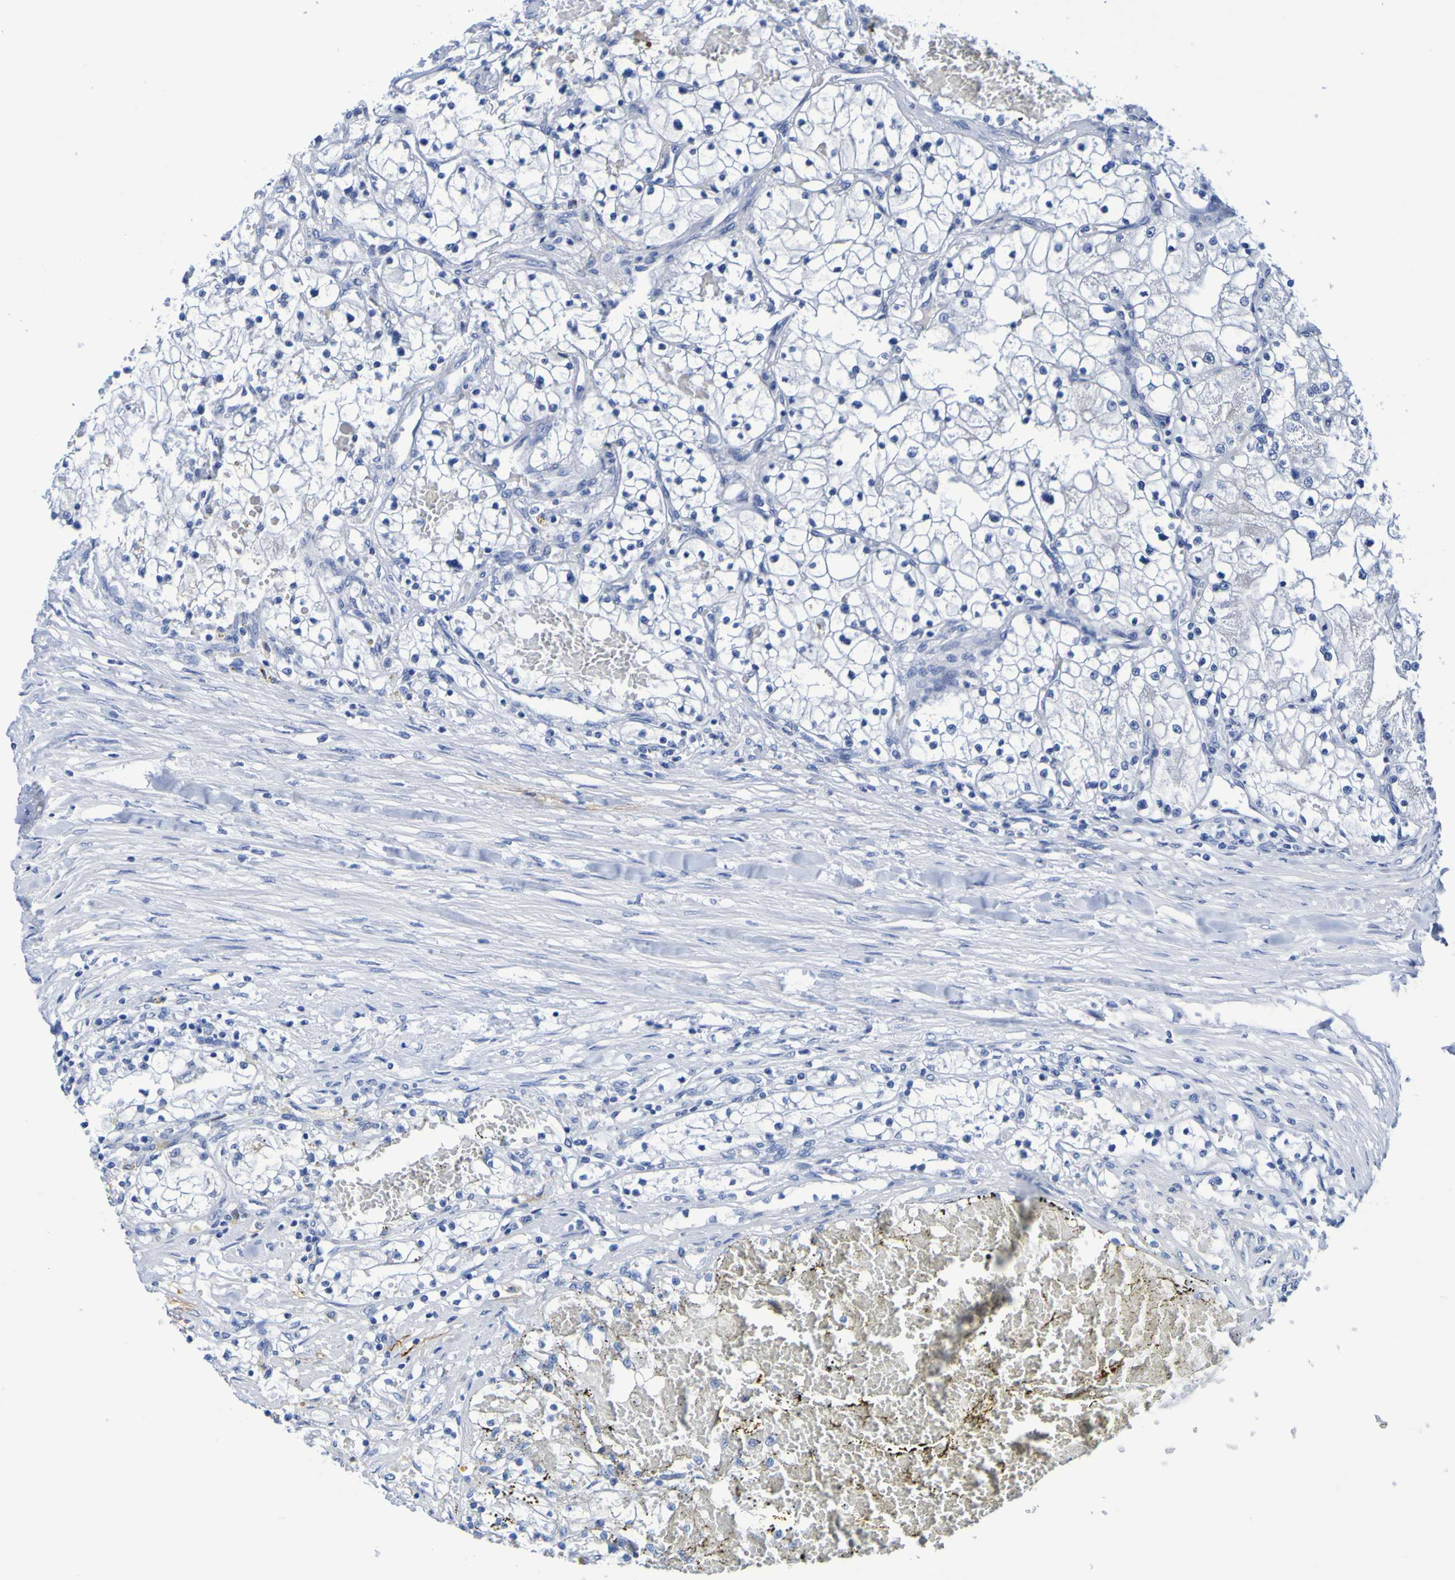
{"staining": {"intensity": "negative", "quantity": "none", "location": "none"}, "tissue": "renal cancer", "cell_type": "Tumor cells", "image_type": "cancer", "snomed": [{"axis": "morphology", "description": "Adenocarcinoma, NOS"}, {"axis": "topography", "description": "Kidney"}], "caption": "High magnification brightfield microscopy of renal adenocarcinoma stained with DAB (3,3'-diaminobenzidine) (brown) and counterstained with hematoxylin (blue): tumor cells show no significant staining.", "gene": "DPEP1", "patient": {"sex": "male", "age": 68}}